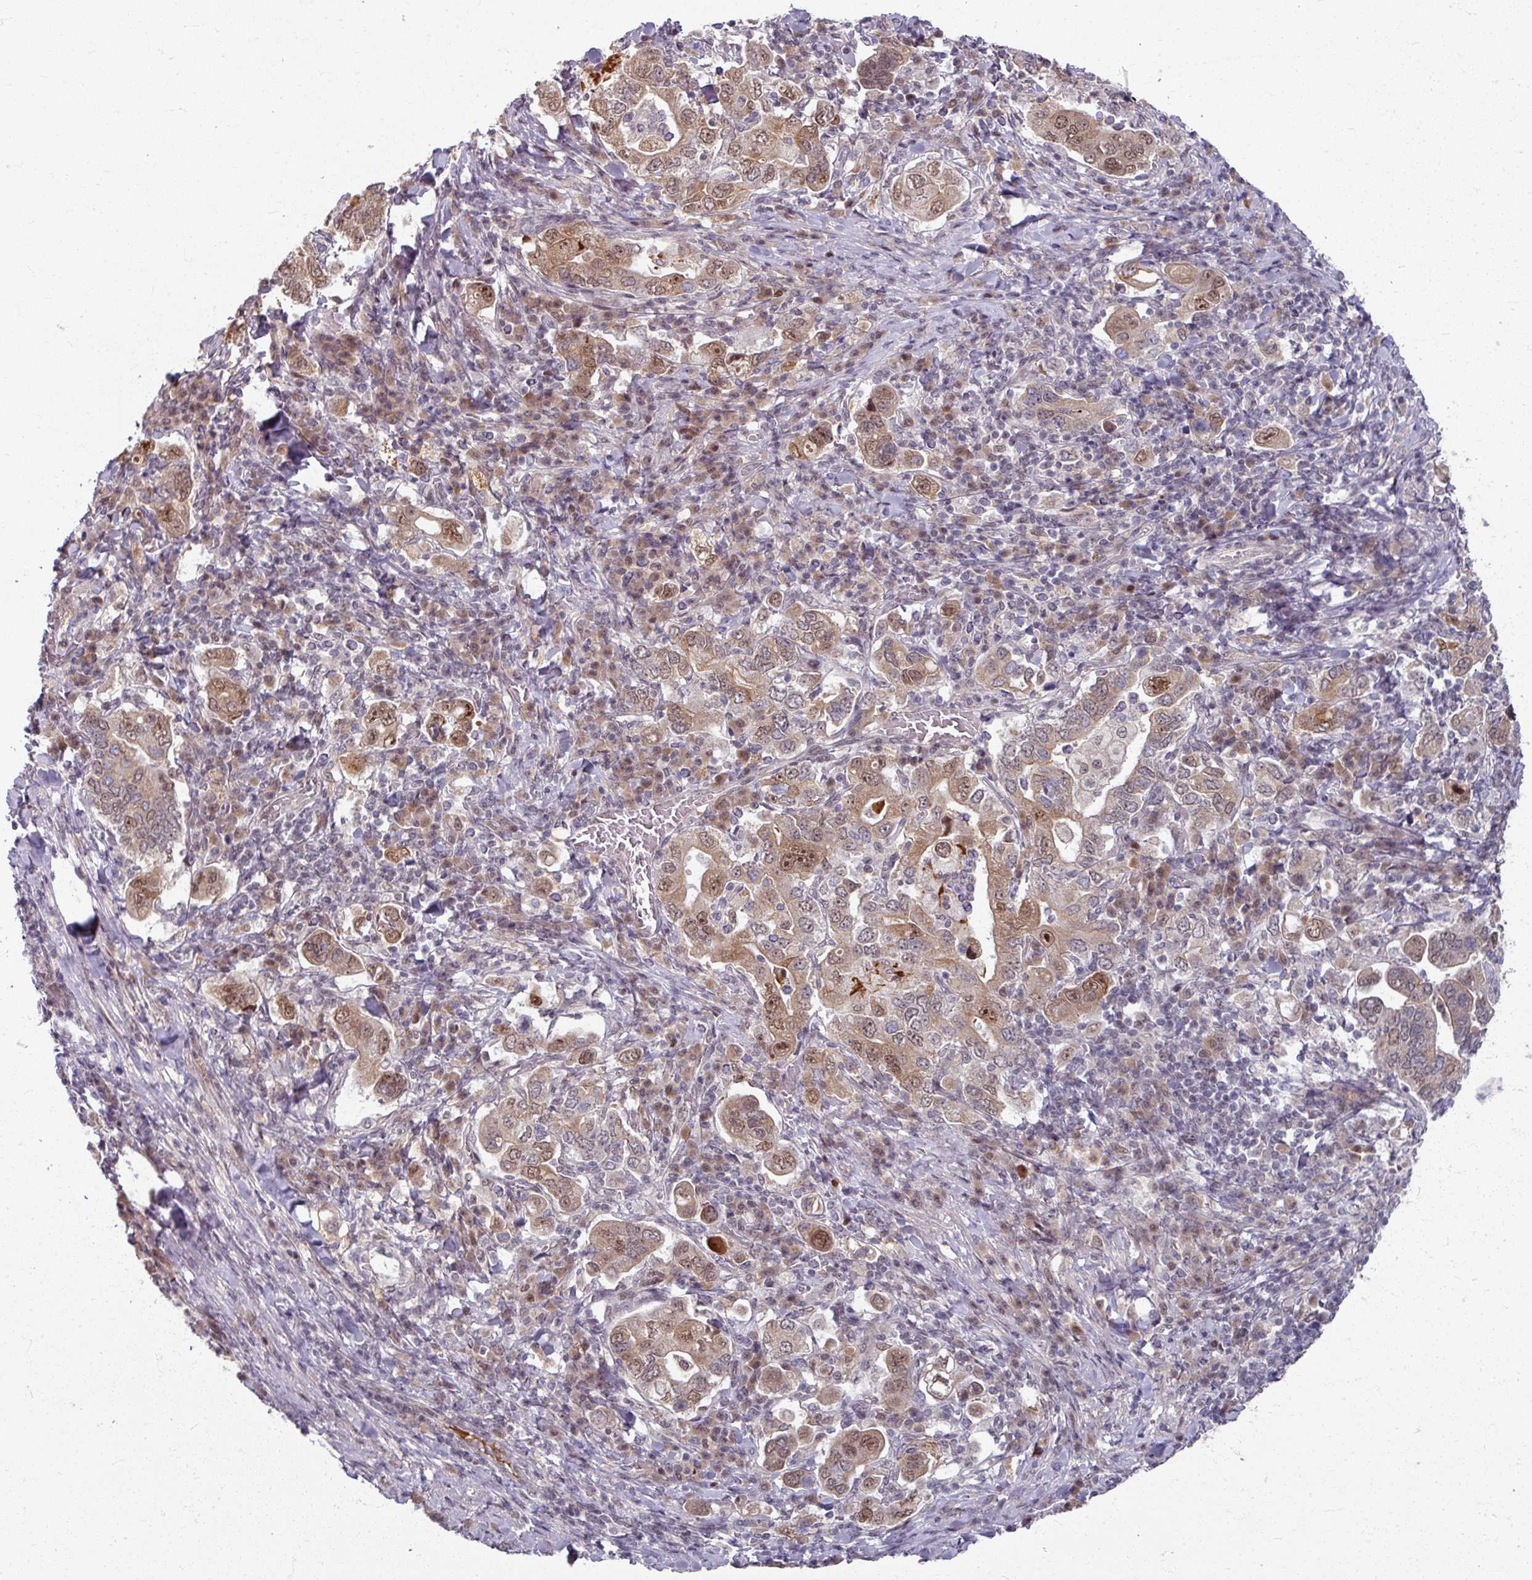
{"staining": {"intensity": "moderate", "quantity": ">75%", "location": "cytoplasmic/membranous,nuclear"}, "tissue": "stomach cancer", "cell_type": "Tumor cells", "image_type": "cancer", "snomed": [{"axis": "morphology", "description": "Adenocarcinoma, NOS"}, {"axis": "topography", "description": "Stomach, upper"}, {"axis": "topography", "description": "Stomach"}], "caption": "An immunohistochemistry (IHC) micrograph of tumor tissue is shown. Protein staining in brown highlights moderate cytoplasmic/membranous and nuclear positivity in stomach adenocarcinoma within tumor cells.", "gene": "KLC3", "patient": {"sex": "male", "age": 62}}